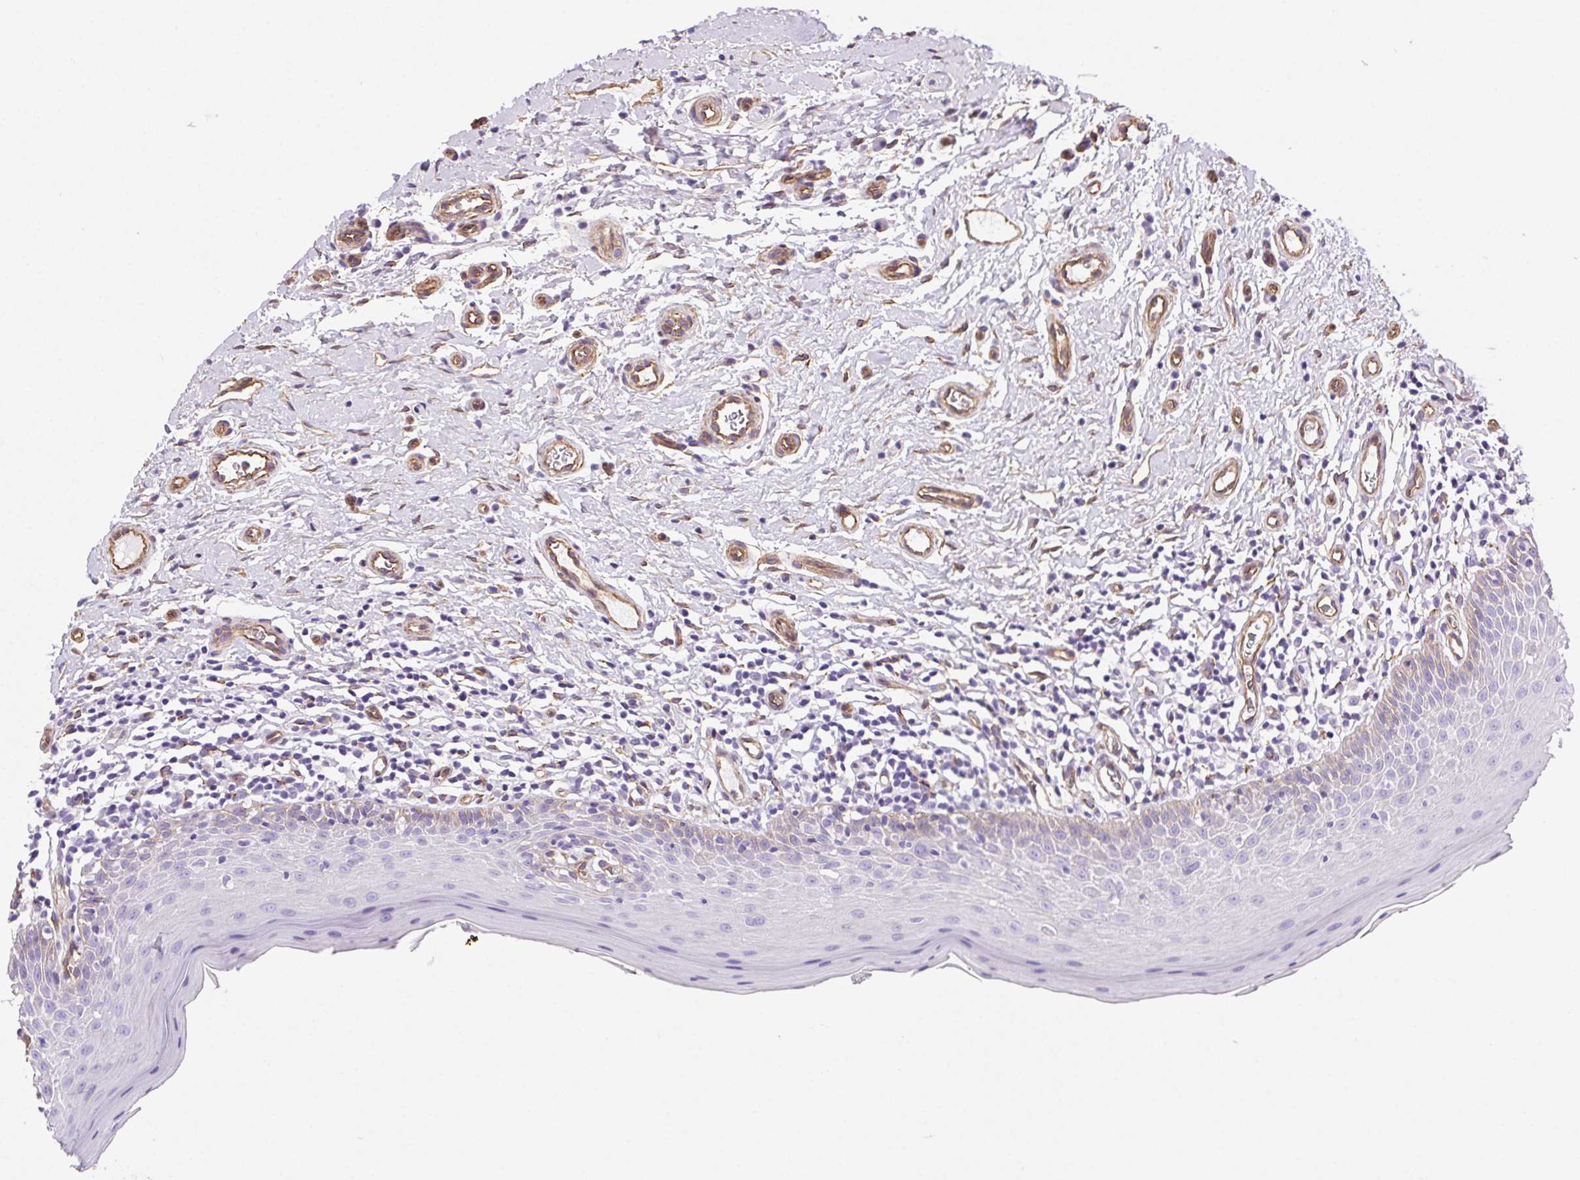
{"staining": {"intensity": "weak", "quantity": "<25%", "location": "cytoplasmic/membranous"}, "tissue": "oral mucosa", "cell_type": "Squamous epithelial cells", "image_type": "normal", "snomed": [{"axis": "morphology", "description": "Normal tissue, NOS"}, {"axis": "topography", "description": "Oral tissue"}, {"axis": "topography", "description": "Tounge, NOS"}], "caption": "Immunohistochemistry (IHC) histopathology image of unremarkable oral mucosa: human oral mucosa stained with DAB reveals no significant protein expression in squamous epithelial cells.", "gene": "SHCBP1L", "patient": {"sex": "female", "age": 58}}